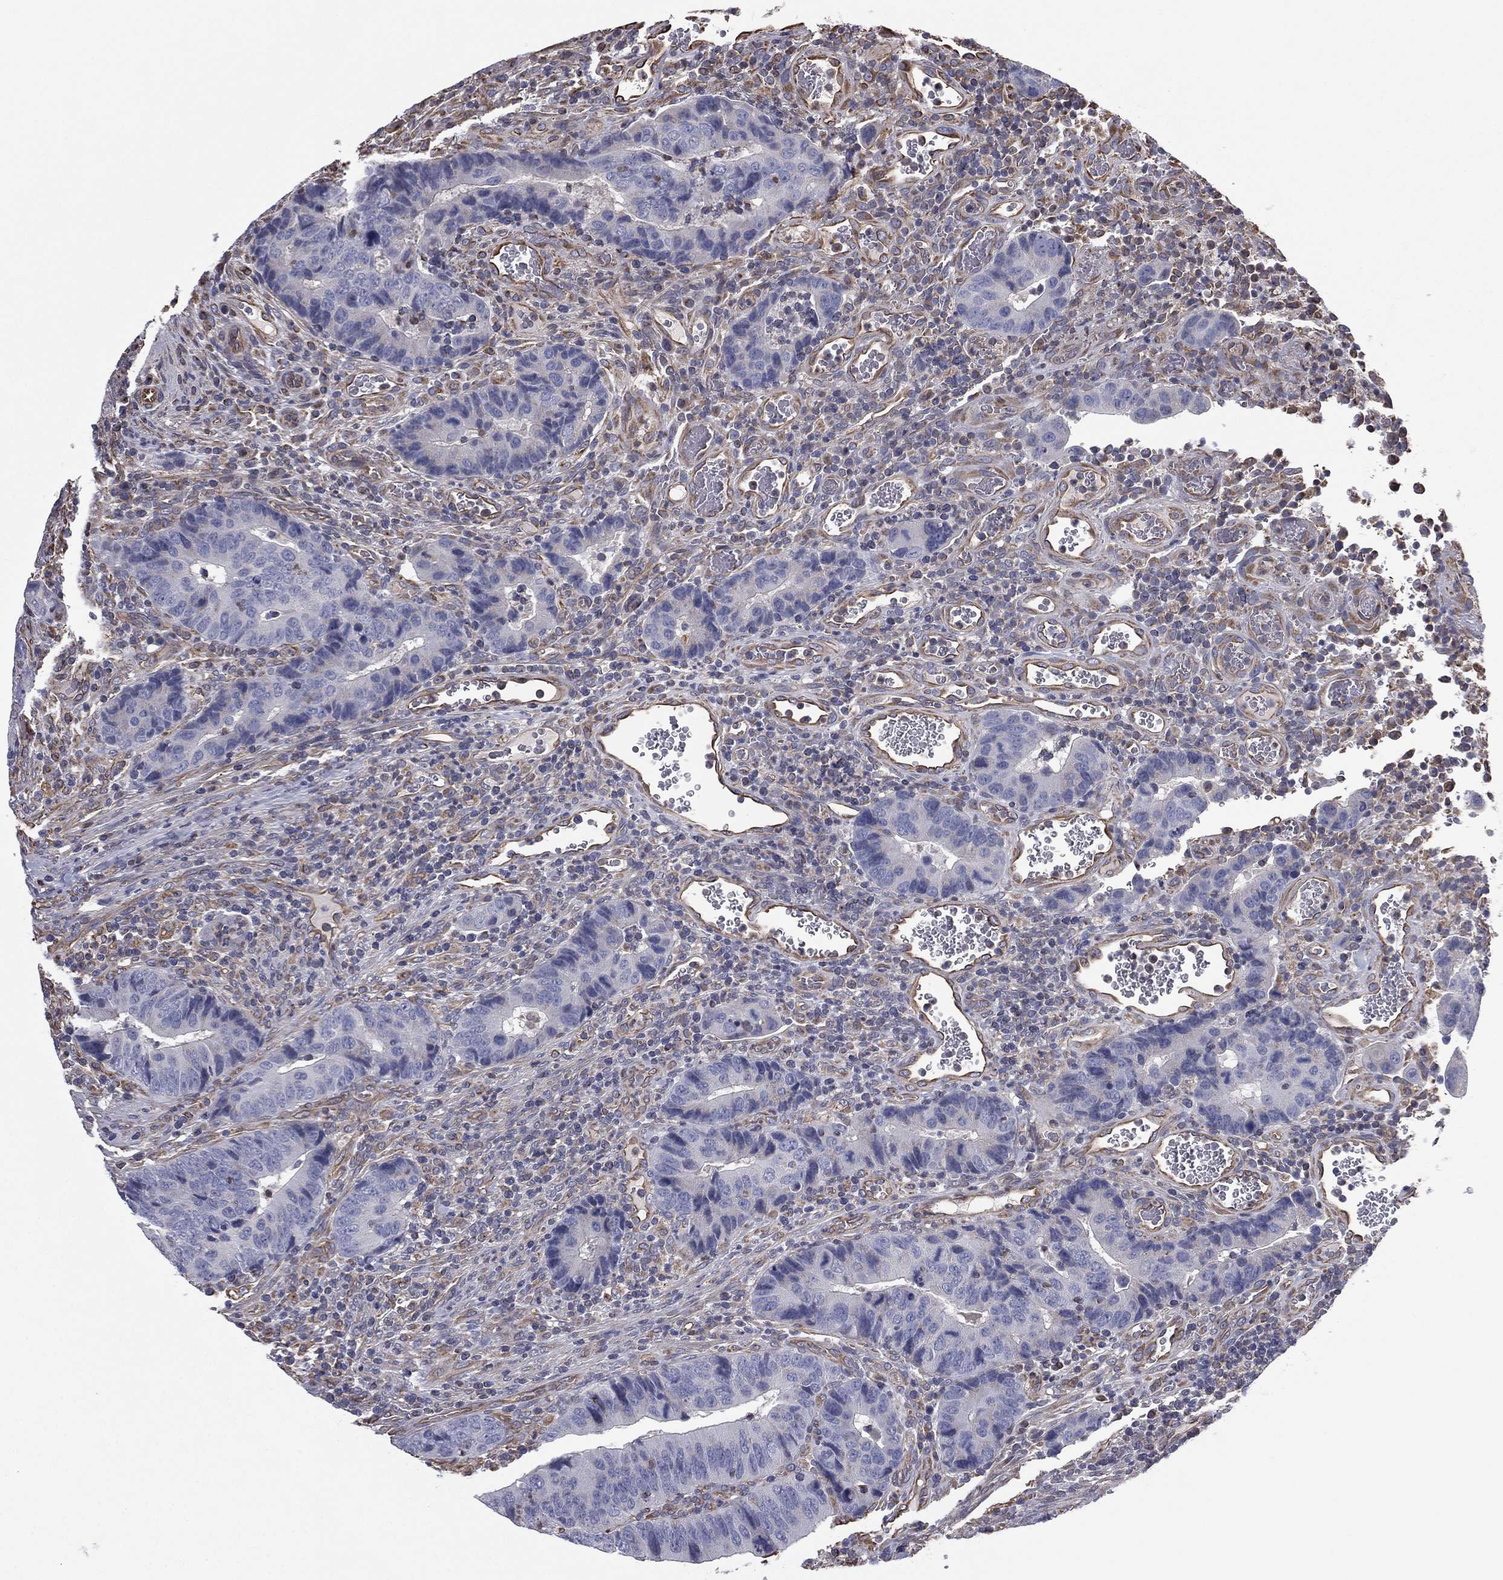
{"staining": {"intensity": "negative", "quantity": "none", "location": "none"}, "tissue": "colorectal cancer", "cell_type": "Tumor cells", "image_type": "cancer", "snomed": [{"axis": "morphology", "description": "Adenocarcinoma, NOS"}, {"axis": "topography", "description": "Colon"}], "caption": "High magnification brightfield microscopy of colorectal adenocarcinoma stained with DAB (brown) and counterstained with hematoxylin (blue): tumor cells show no significant positivity.", "gene": "SCUBE1", "patient": {"sex": "female", "age": 56}}